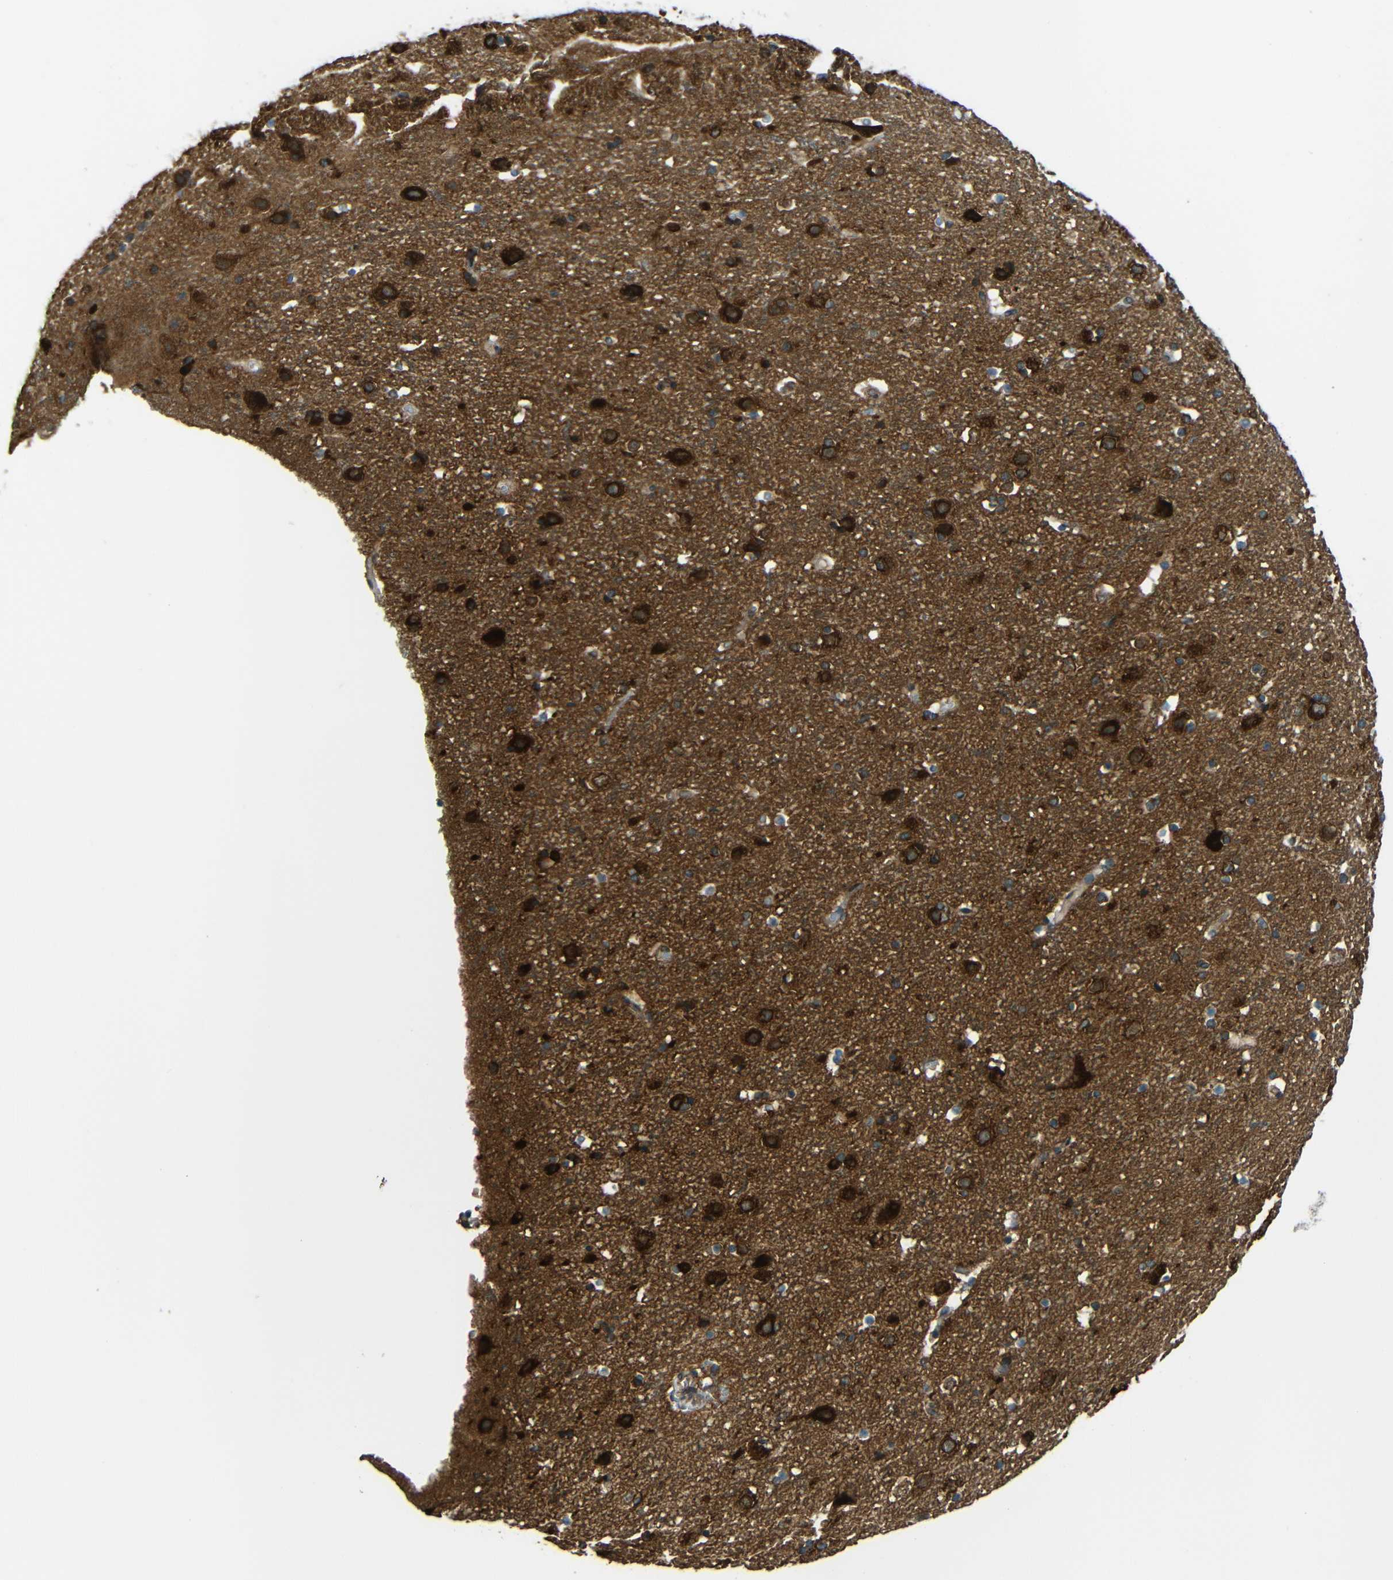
{"staining": {"intensity": "moderate", "quantity": ">75%", "location": "cytoplasmic/membranous"}, "tissue": "cerebral cortex", "cell_type": "Endothelial cells", "image_type": "normal", "snomed": [{"axis": "morphology", "description": "Normal tissue, NOS"}, {"axis": "topography", "description": "Cerebral cortex"}], "caption": "Cerebral cortex stained with DAB (3,3'-diaminobenzidine) immunohistochemistry demonstrates medium levels of moderate cytoplasmic/membranous positivity in about >75% of endothelial cells. (DAB (3,3'-diaminobenzidine) IHC with brightfield microscopy, high magnification).", "gene": "VAPB", "patient": {"sex": "male", "age": 45}}